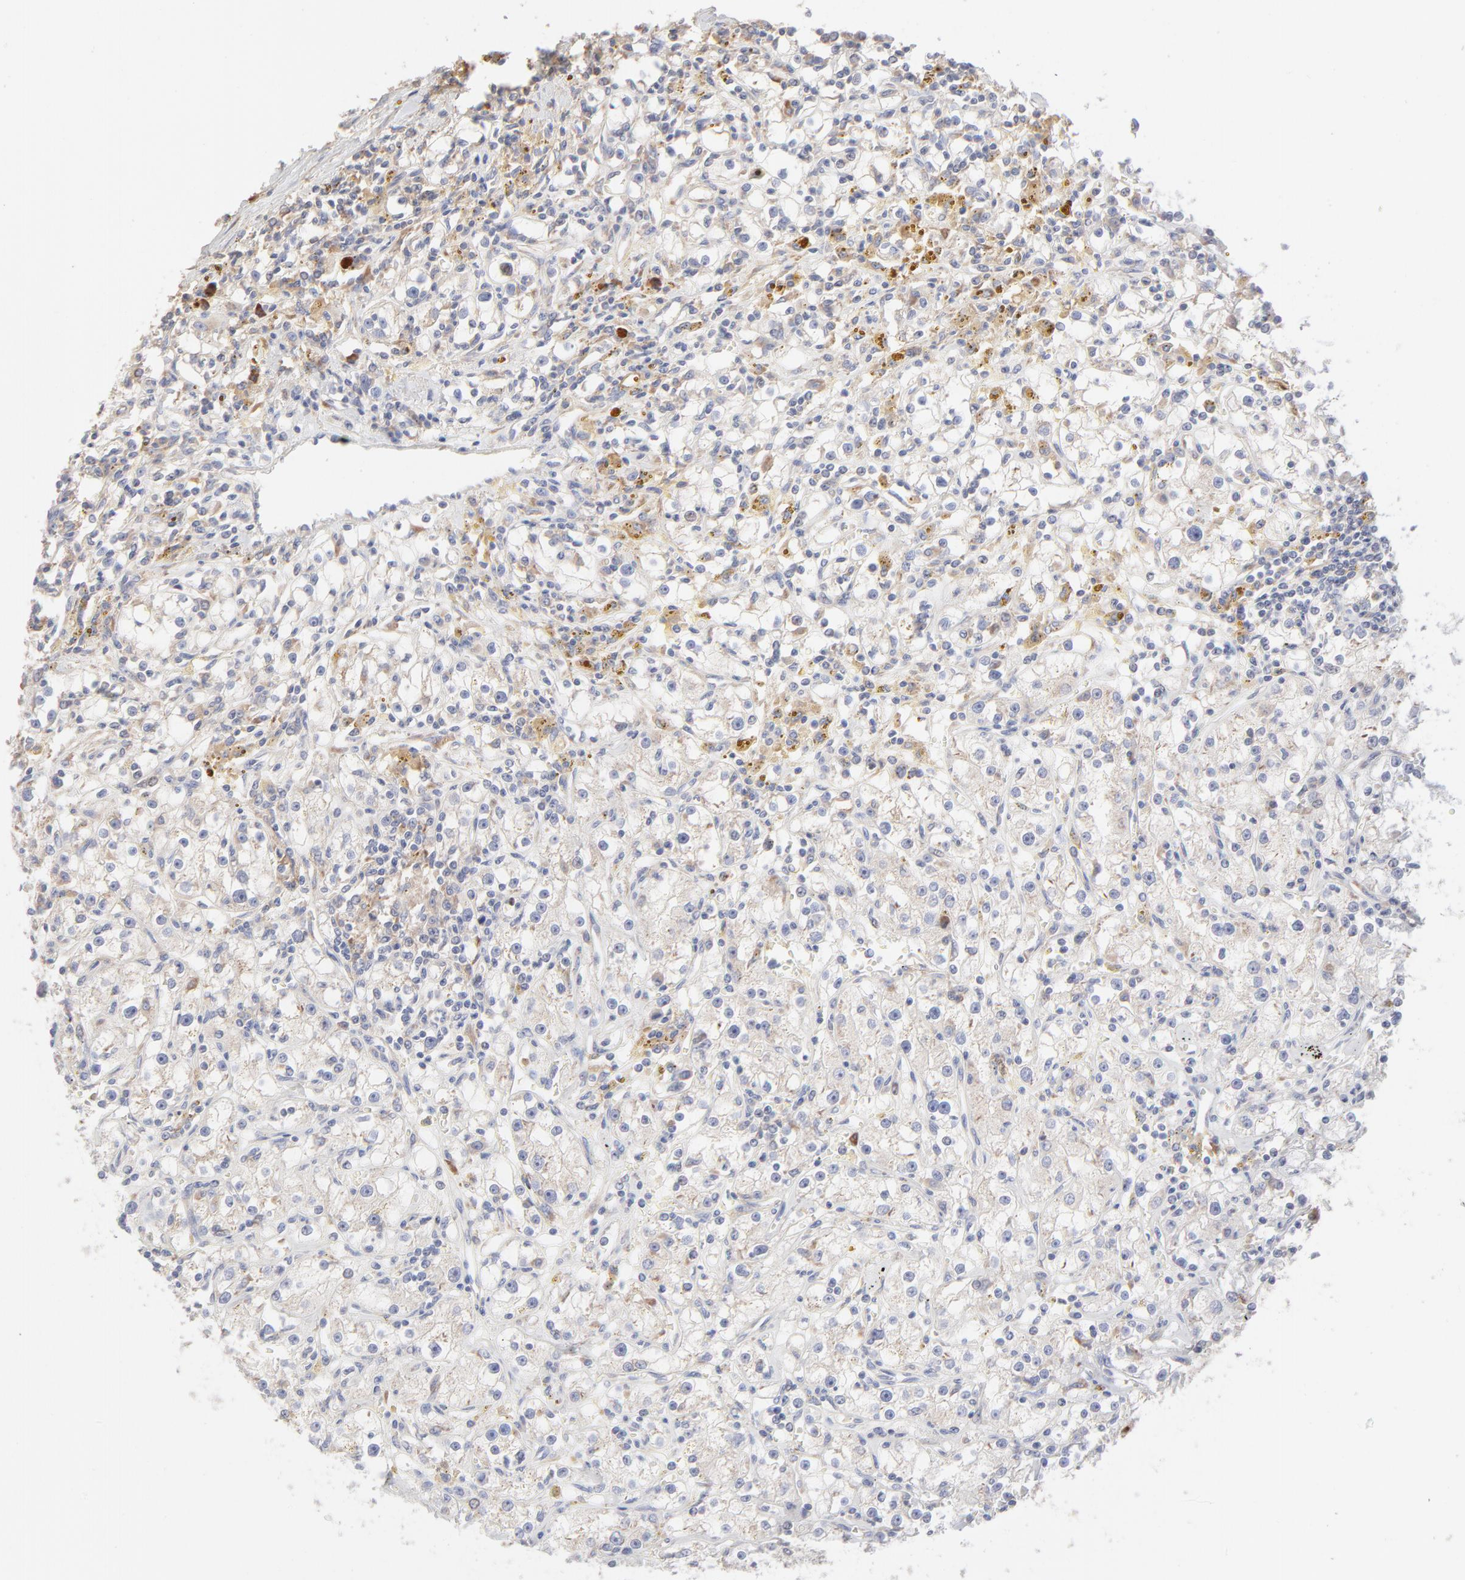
{"staining": {"intensity": "weak", "quantity": "25%-75%", "location": "cytoplasmic/membranous"}, "tissue": "renal cancer", "cell_type": "Tumor cells", "image_type": "cancer", "snomed": [{"axis": "morphology", "description": "Adenocarcinoma, NOS"}, {"axis": "topography", "description": "Kidney"}], "caption": "Immunohistochemical staining of adenocarcinoma (renal) exhibits weak cytoplasmic/membranous protein staining in about 25%-75% of tumor cells.", "gene": "RPS21", "patient": {"sex": "male", "age": 56}}